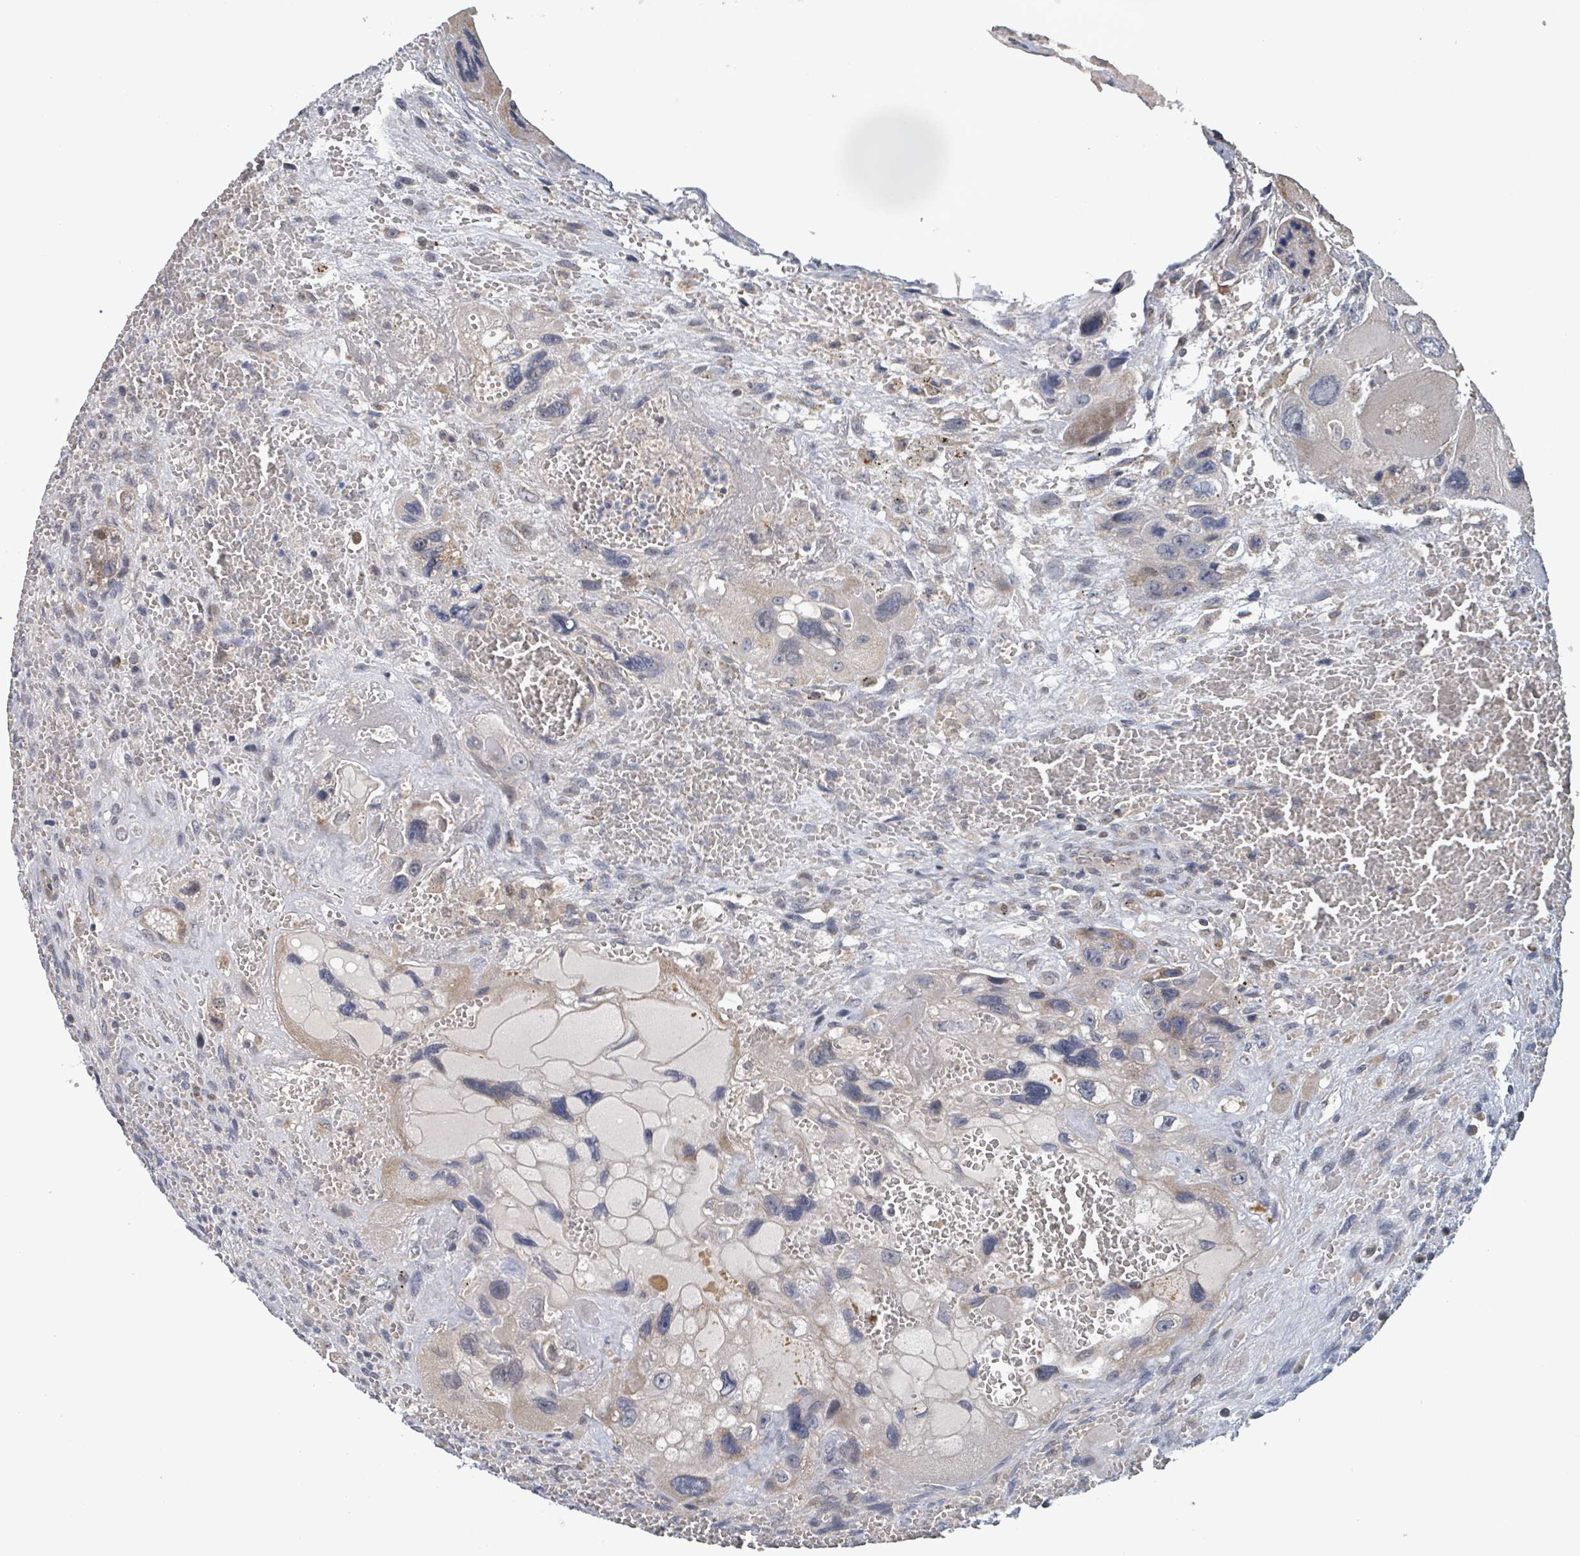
{"staining": {"intensity": "weak", "quantity": "<25%", "location": "cytoplasmic/membranous"}, "tissue": "testis cancer", "cell_type": "Tumor cells", "image_type": "cancer", "snomed": [{"axis": "morphology", "description": "Carcinoma, Embryonal, NOS"}, {"axis": "topography", "description": "Testis"}], "caption": "Micrograph shows no significant protein staining in tumor cells of testis cancer.", "gene": "HIVEP1", "patient": {"sex": "male", "age": 28}}